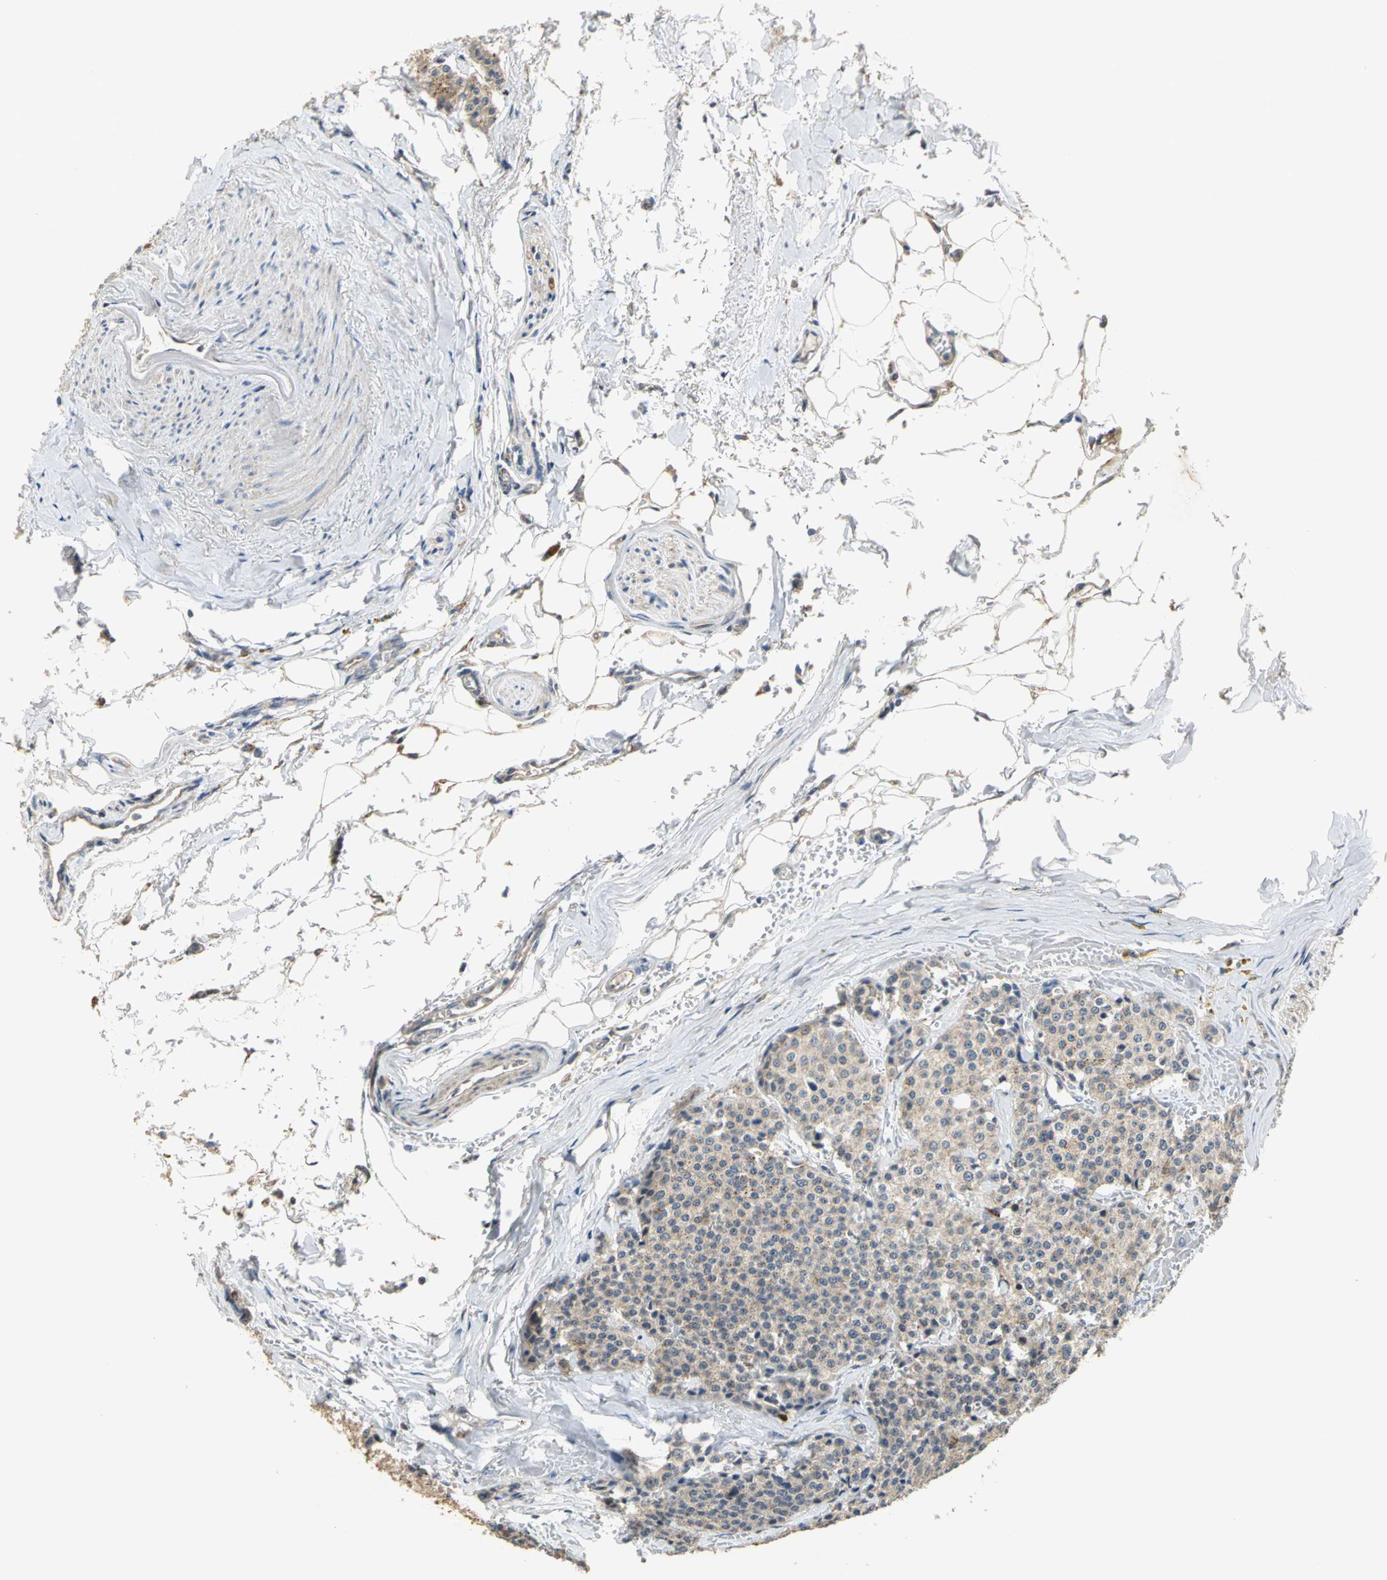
{"staining": {"intensity": "weak", "quantity": ">75%", "location": "cytoplasmic/membranous"}, "tissue": "carcinoid", "cell_type": "Tumor cells", "image_type": "cancer", "snomed": [{"axis": "morphology", "description": "Carcinoid, malignant, NOS"}, {"axis": "topography", "description": "Colon"}], "caption": "Immunohistochemistry (IHC) photomicrograph of neoplastic tissue: carcinoid stained using immunohistochemistry (IHC) displays low levels of weak protein expression localized specifically in the cytoplasmic/membranous of tumor cells, appearing as a cytoplasmic/membranous brown color.", "gene": "IL17RB", "patient": {"sex": "female", "age": 61}}